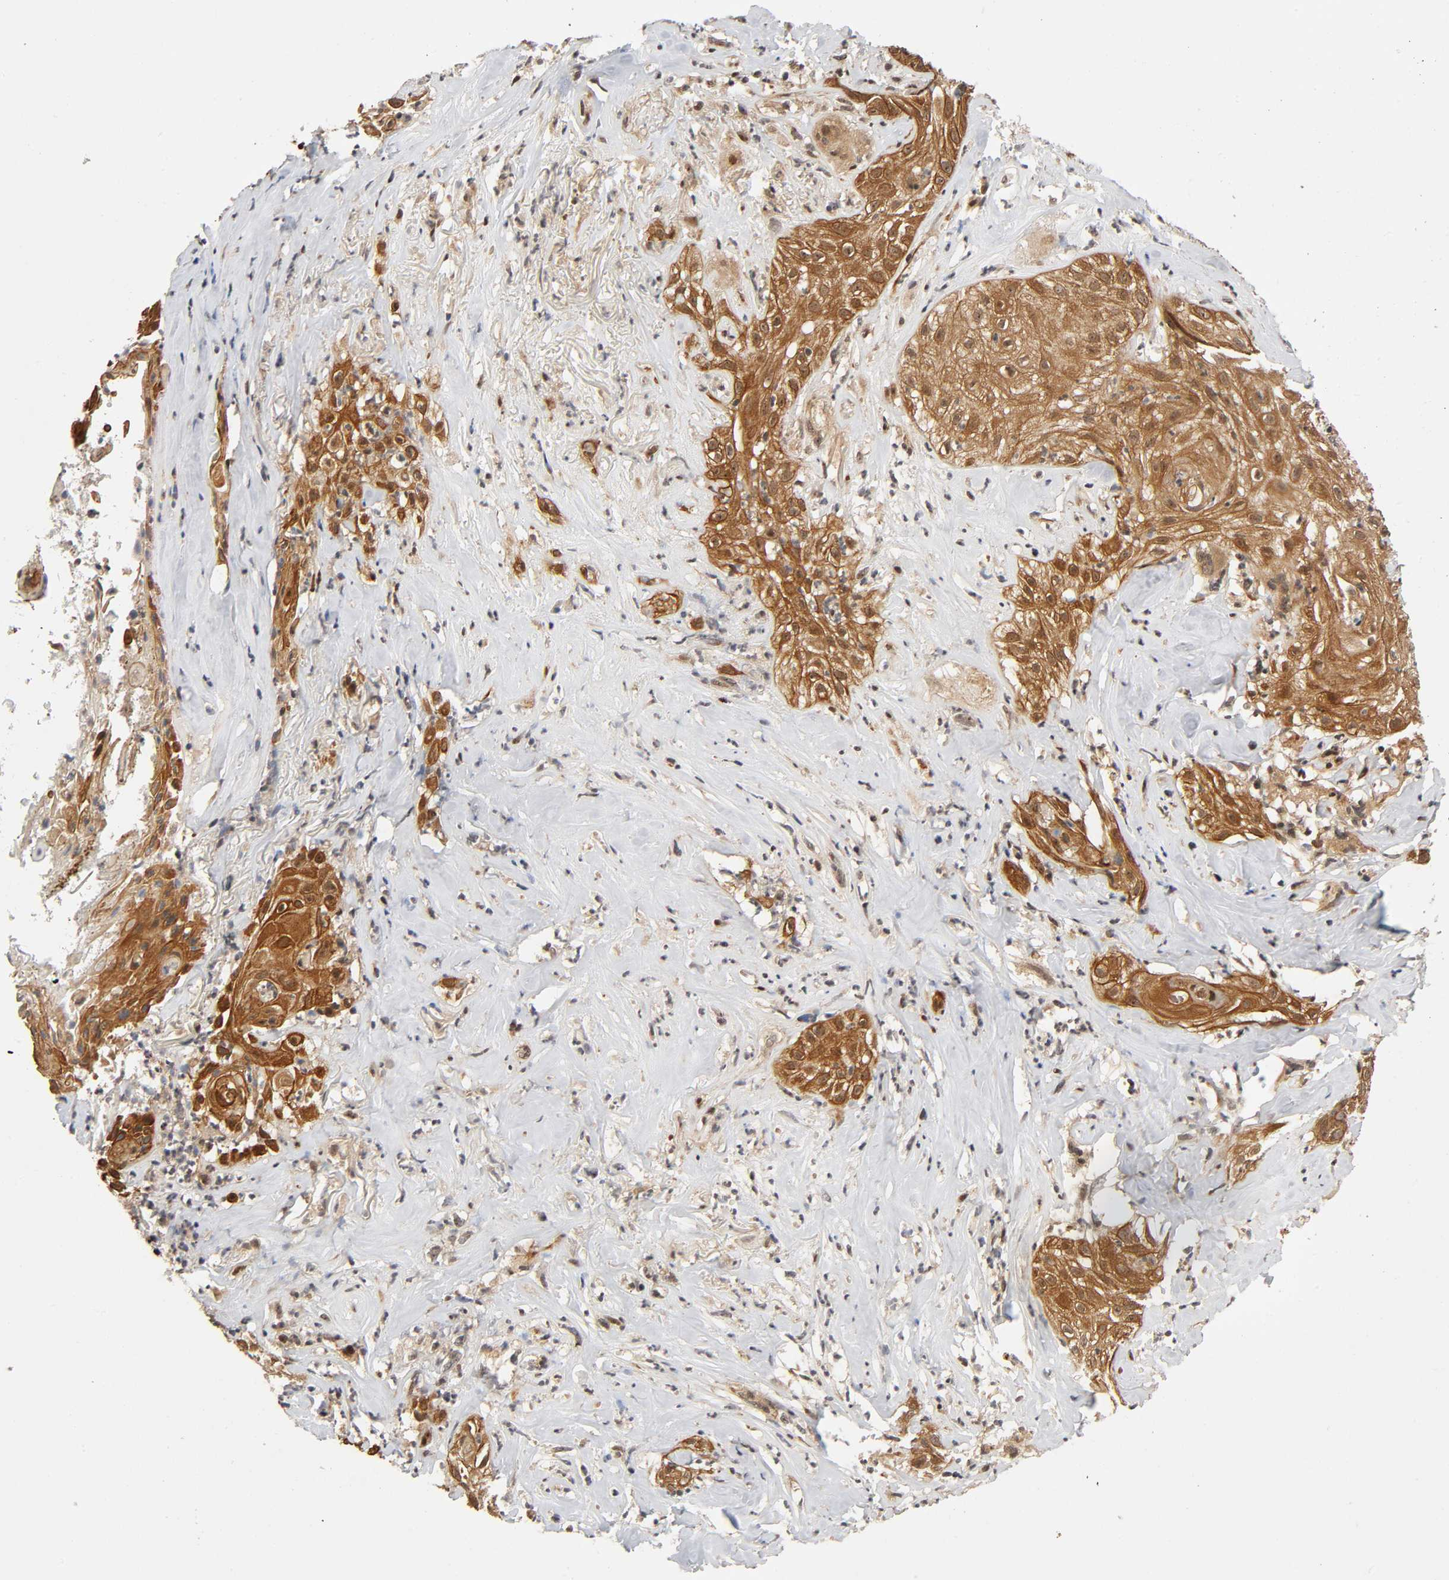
{"staining": {"intensity": "moderate", "quantity": ">75%", "location": "cytoplasmic/membranous,nuclear"}, "tissue": "skin cancer", "cell_type": "Tumor cells", "image_type": "cancer", "snomed": [{"axis": "morphology", "description": "Squamous cell carcinoma, NOS"}, {"axis": "topography", "description": "Skin"}], "caption": "Squamous cell carcinoma (skin) stained for a protein reveals moderate cytoplasmic/membranous and nuclear positivity in tumor cells.", "gene": "IQCJ-SCHIP1", "patient": {"sex": "male", "age": 65}}